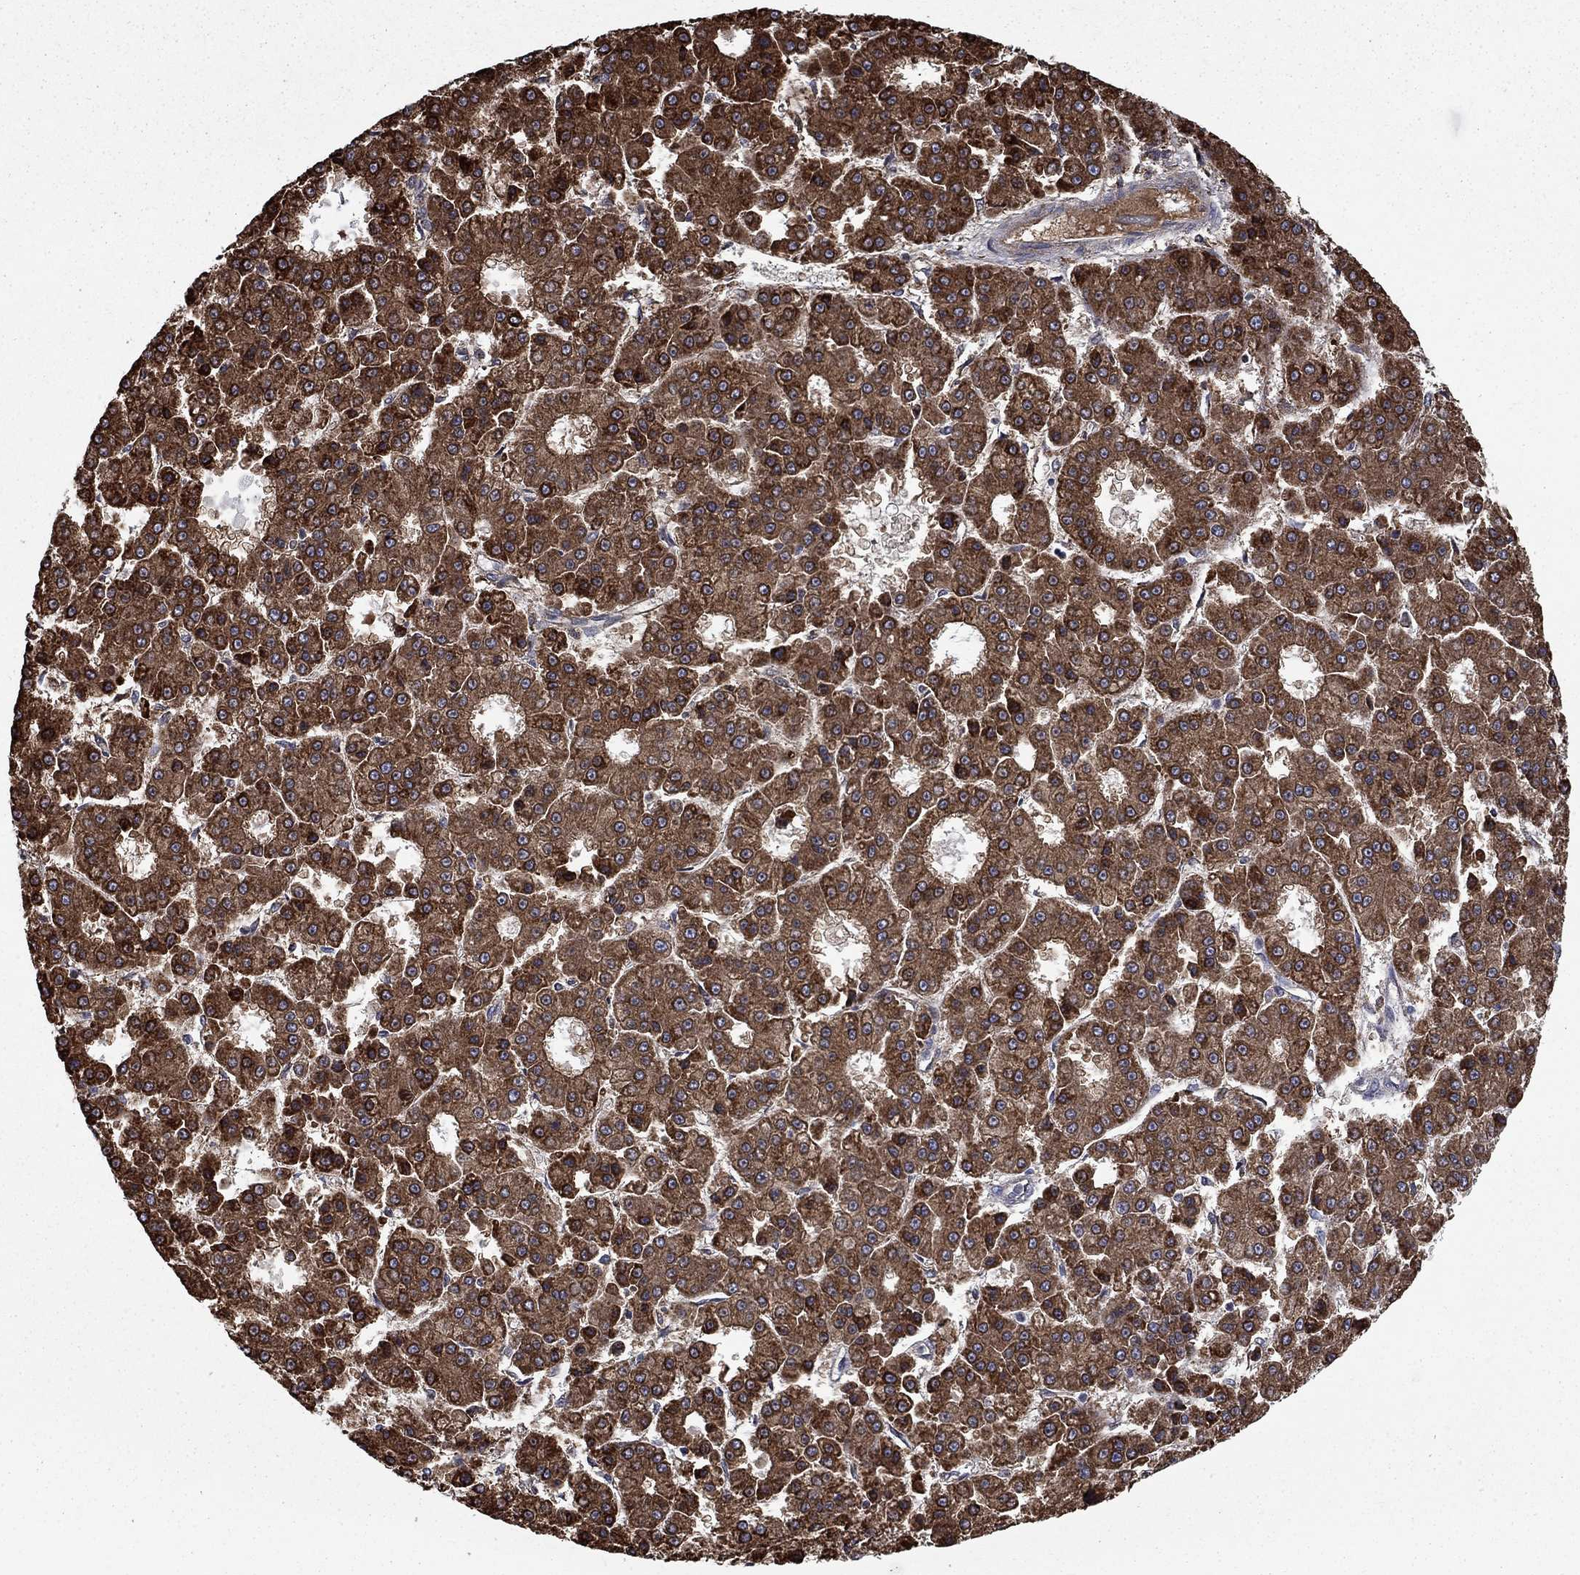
{"staining": {"intensity": "strong", "quantity": ">75%", "location": "cytoplasmic/membranous"}, "tissue": "liver cancer", "cell_type": "Tumor cells", "image_type": "cancer", "snomed": [{"axis": "morphology", "description": "Carcinoma, Hepatocellular, NOS"}, {"axis": "topography", "description": "Liver"}], "caption": "IHC photomicrograph of human hepatocellular carcinoma (liver) stained for a protein (brown), which exhibits high levels of strong cytoplasmic/membranous staining in about >75% of tumor cells.", "gene": "MOAP1", "patient": {"sex": "male", "age": 70}}